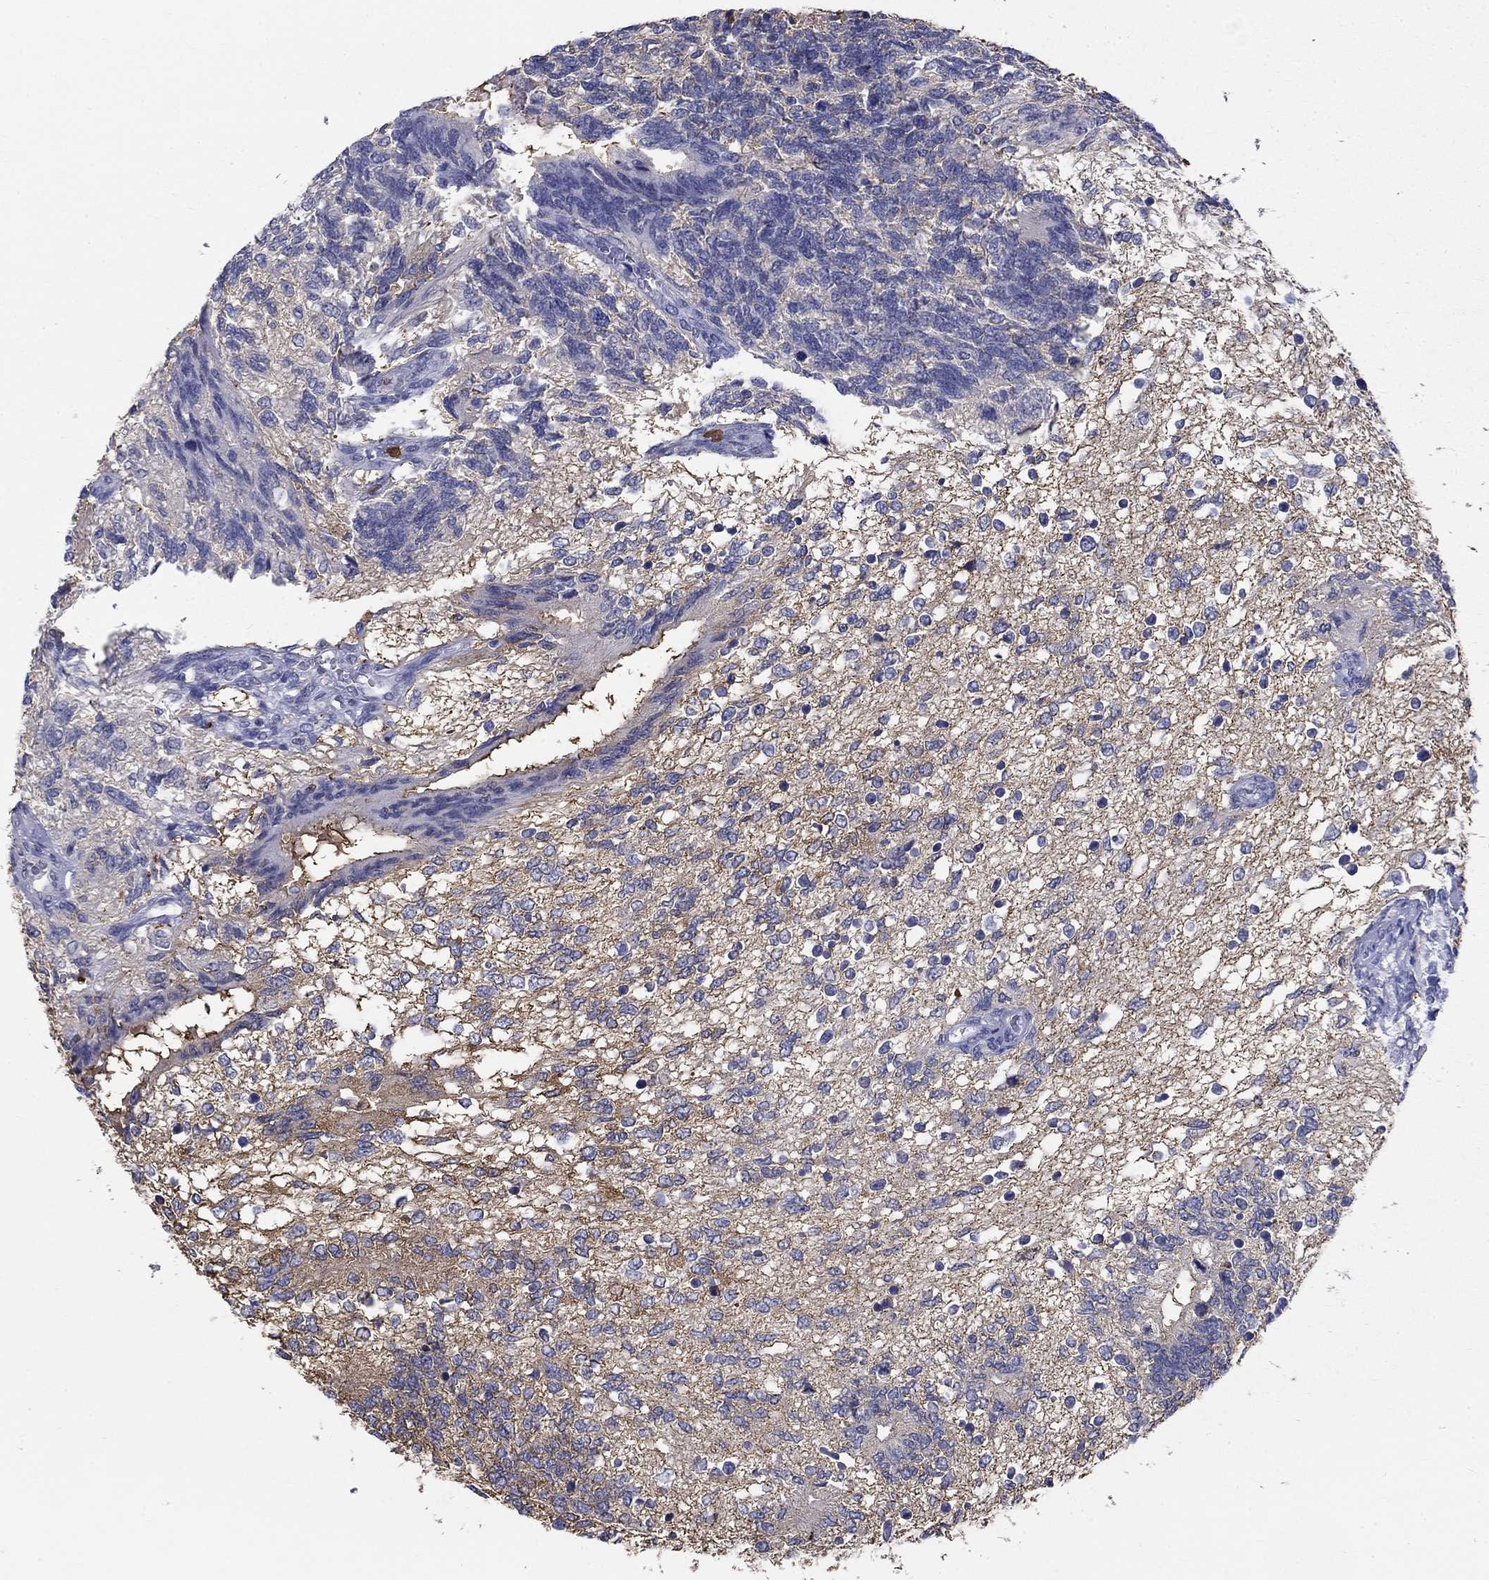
{"staining": {"intensity": "weak", "quantity": "<25%", "location": "cytoplasmic/membranous"}, "tissue": "testis cancer", "cell_type": "Tumor cells", "image_type": "cancer", "snomed": [{"axis": "morphology", "description": "Seminoma, NOS"}, {"axis": "morphology", "description": "Carcinoma, Embryonal, NOS"}, {"axis": "topography", "description": "Testis"}], "caption": "Immunohistochemistry image of human testis cancer (seminoma) stained for a protein (brown), which demonstrates no expression in tumor cells.", "gene": "IGSF8", "patient": {"sex": "male", "age": 41}}